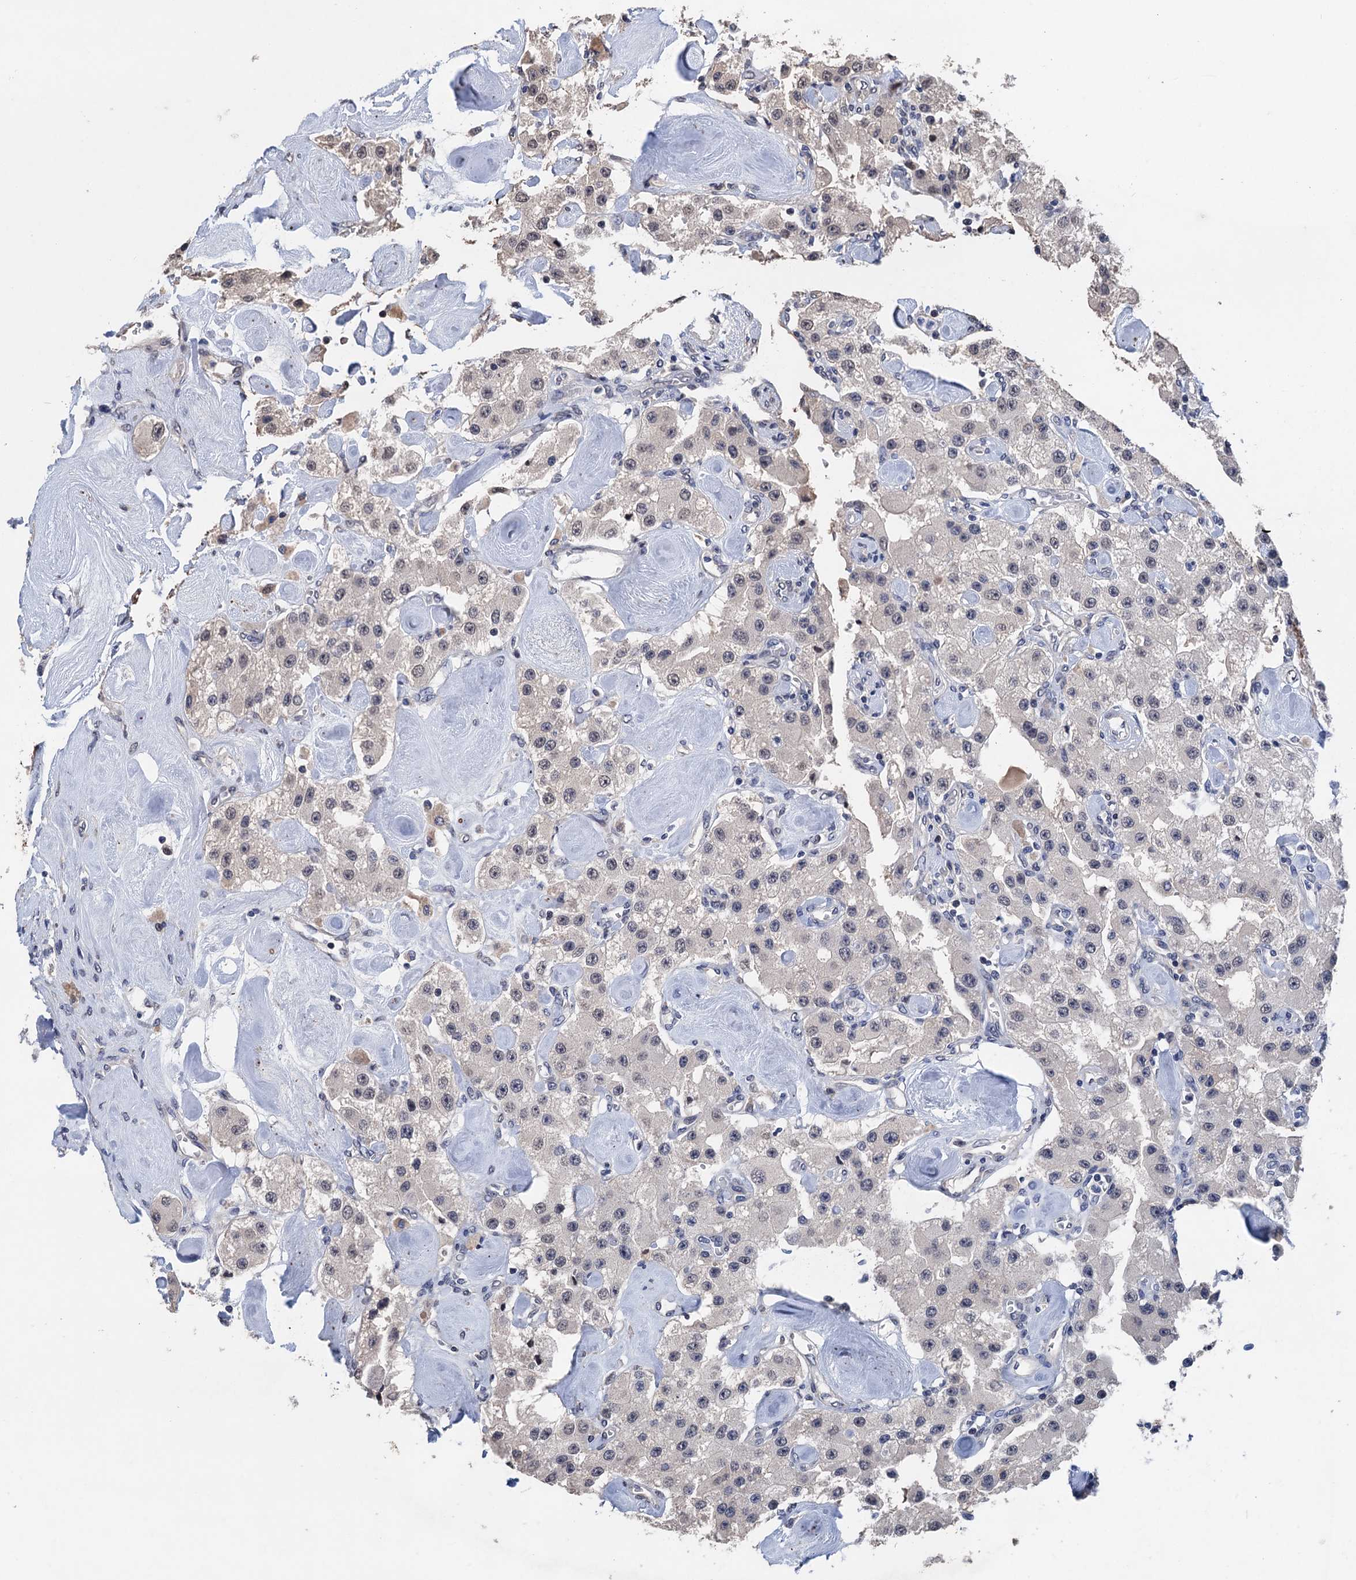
{"staining": {"intensity": "weak", "quantity": "<25%", "location": "cytoplasmic/membranous,nuclear"}, "tissue": "carcinoid", "cell_type": "Tumor cells", "image_type": "cancer", "snomed": [{"axis": "morphology", "description": "Carcinoid, malignant, NOS"}, {"axis": "topography", "description": "Pancreas"}], "caption": "An image of malignant carcinoid stained for a protein shows no brown staining in tumor cells.", "gene": "ART5", "patient": {"sex": "male", "age": 41}}